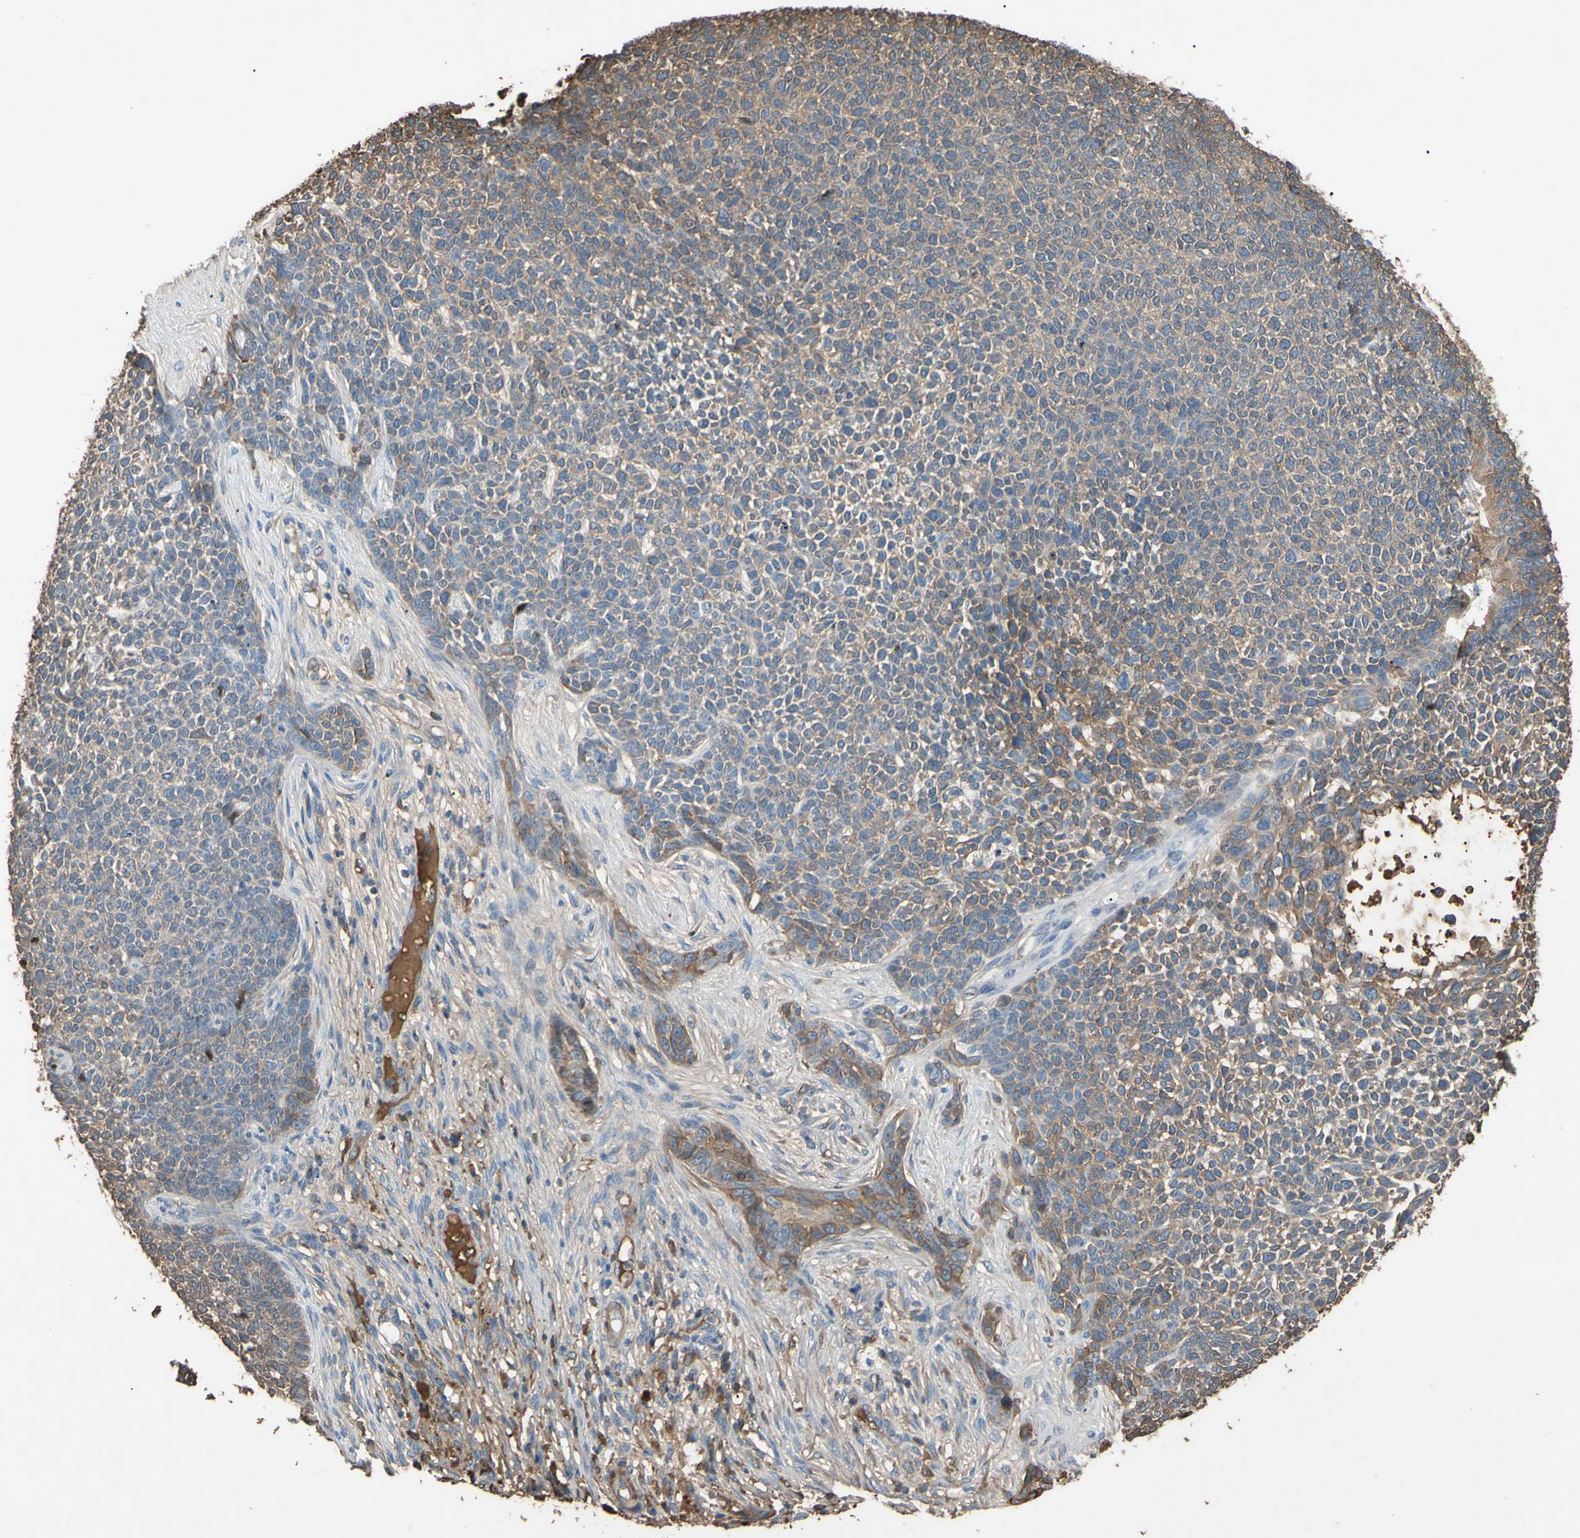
{"staining": {"intensity": "moderate", "quantity": "25%-75%", "location": "cytoplasmic/membranous"}, "tissue": "skin cancer", "cell_type": "Tumor cells", "image_type": "cancer", "snomed": [{"axis": "morphology", "description": "Basal cell carcinoma"}, {"axis": "topography", "description": "Skin"}], "caption": "Protein analysis of skin basal cell carcinoma tissue reveals moderate cytoplasmic/membranous expression in approximately 25%-75% of tumor cells.", "gene": "PTGDS", "patient": {"sex": "female", "age": 84}}